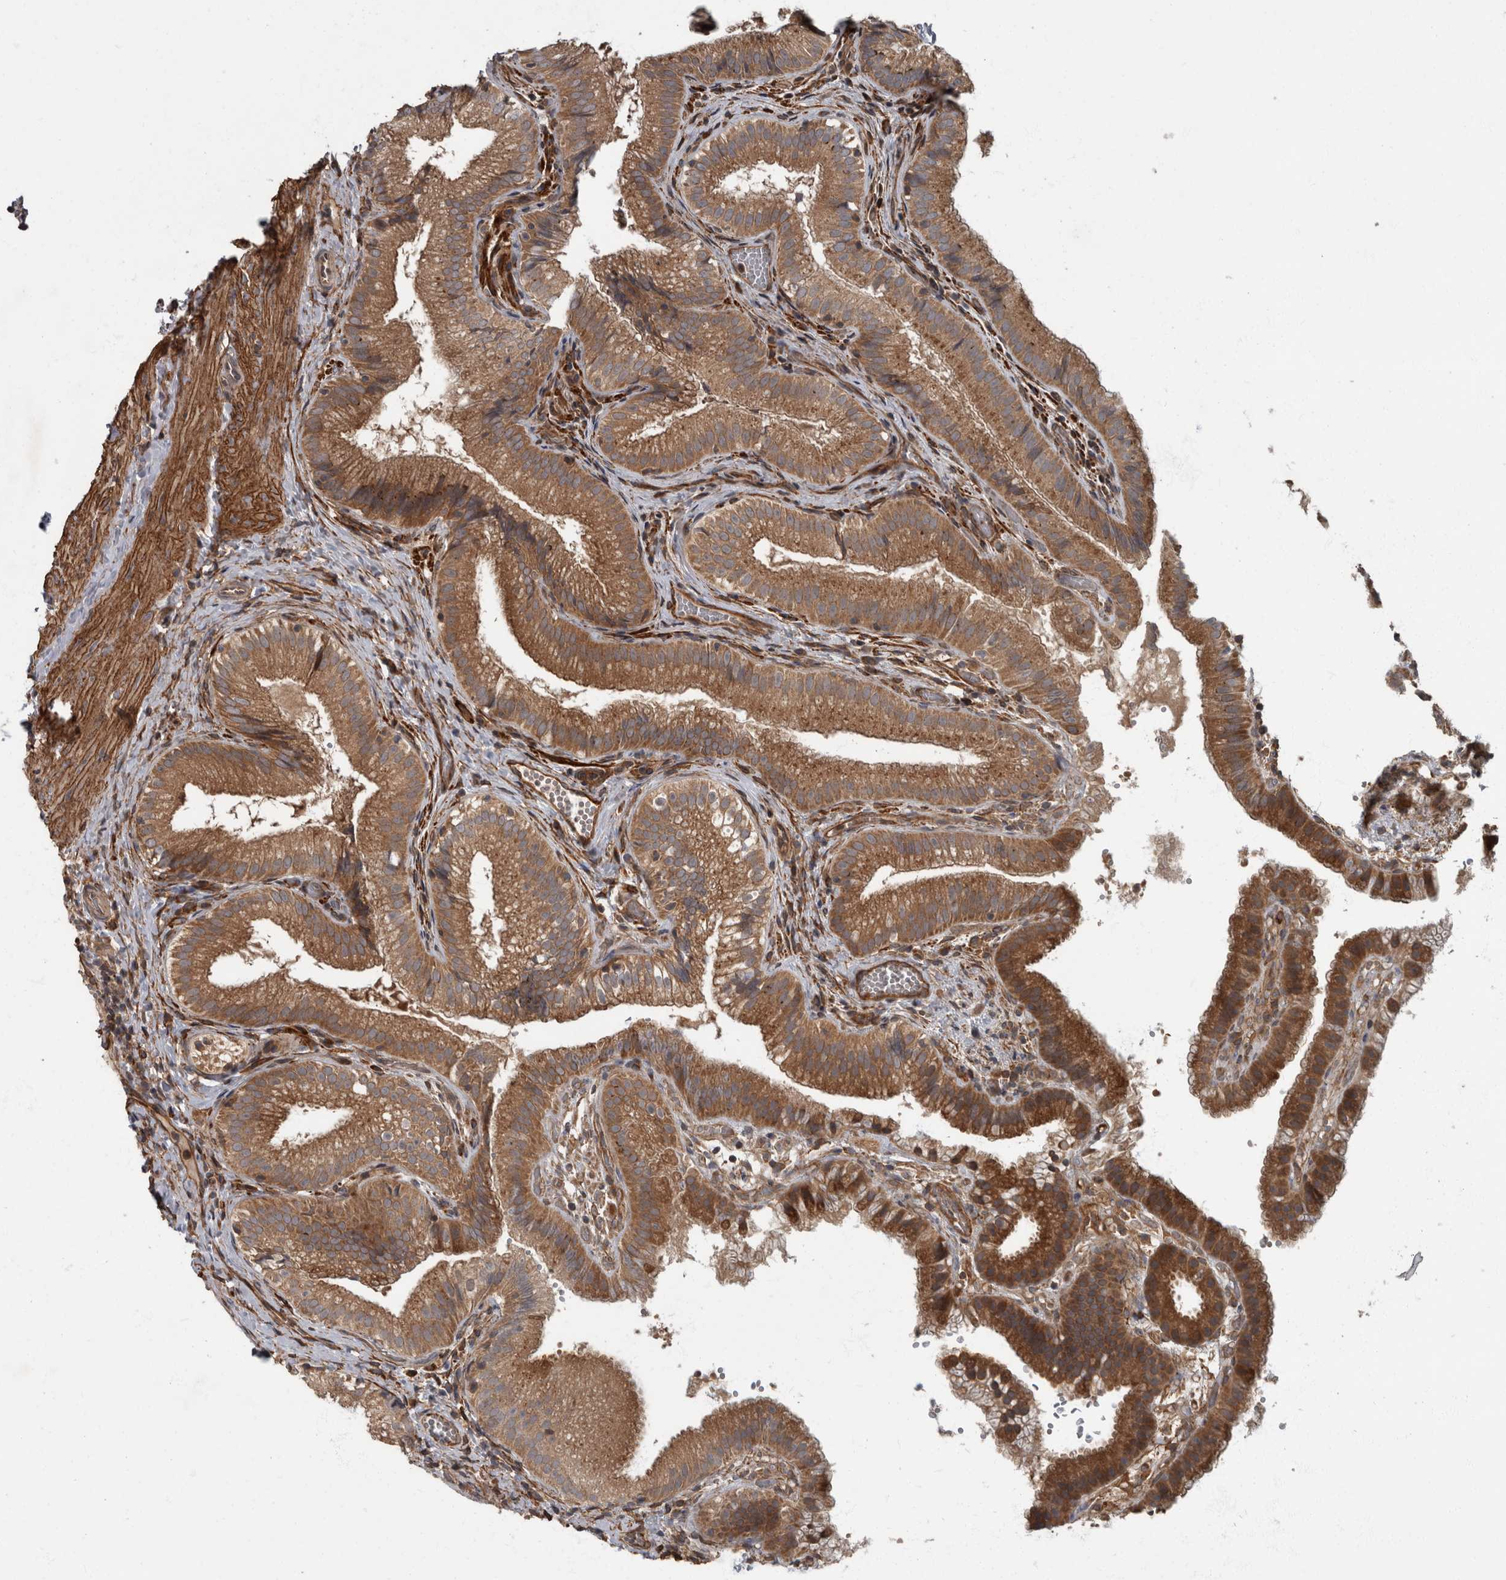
{"staining": {"intensity": "strong", "quantity": ">75%", "location": "cytoplasmic/membranous"}, "tissue": "gallbladder", "cell_type": "Glandular cells", "image_type": "normal", "snomed": [{"axis": "morphology", "description": "Normal tissue, NOS"}, {"axis": "topography", "description": "Gallbladder"}], "caption": "Protein staining of benign gallbladder demonstrates strong cytoplasmic/membranous expression in approximately >75% of glandular cells.", "gene": "VEGFD", "patient": {"sex": "female", "age": 30}}